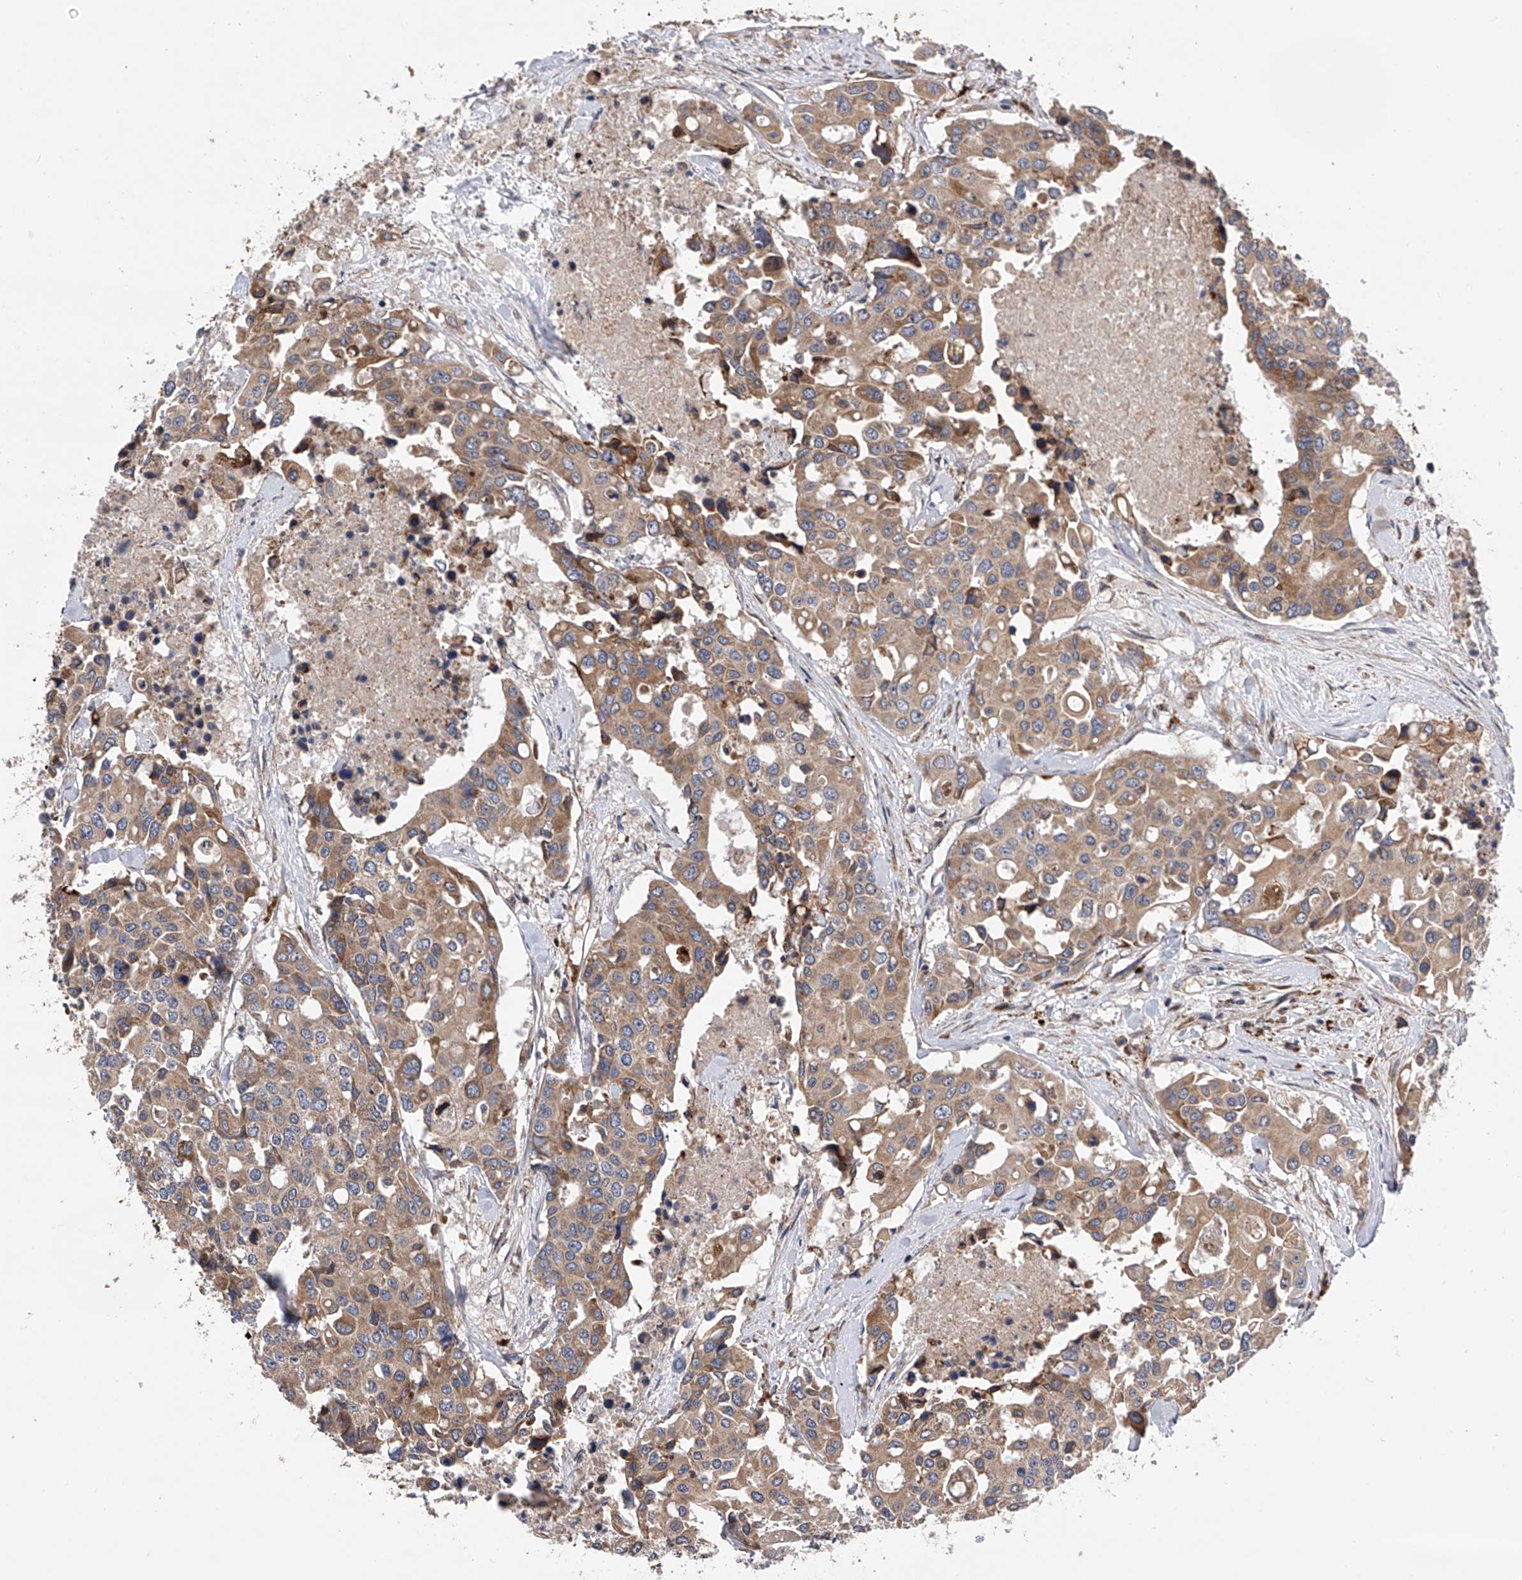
{"staining": {"intensity": "moderate", "quantity": ">75%", "location": "cytoplasmic/membranous"}, "tissue": "colorectal cancer", "cell_type": "Tumor cells", "image_type": "cancer", "snomed": [{"axis": "morphology", "description": "Adenocarcinoma, NOS"}, {"axis": "topography", "description": "Colon"}], "caption": "Immunohistochemistry image of neoplastic tissue: colorectal adenocarcinoma stained using immunohistochemistry (IHC) displays medium levels of moderate protein expression localized specifically in the cytoplasmic/membranous of tumor cells, appearing as a cytoplasmic/membranous brown color.", "gene": "SPOCK1", "patient": {"sex": "male", "age": 77}}